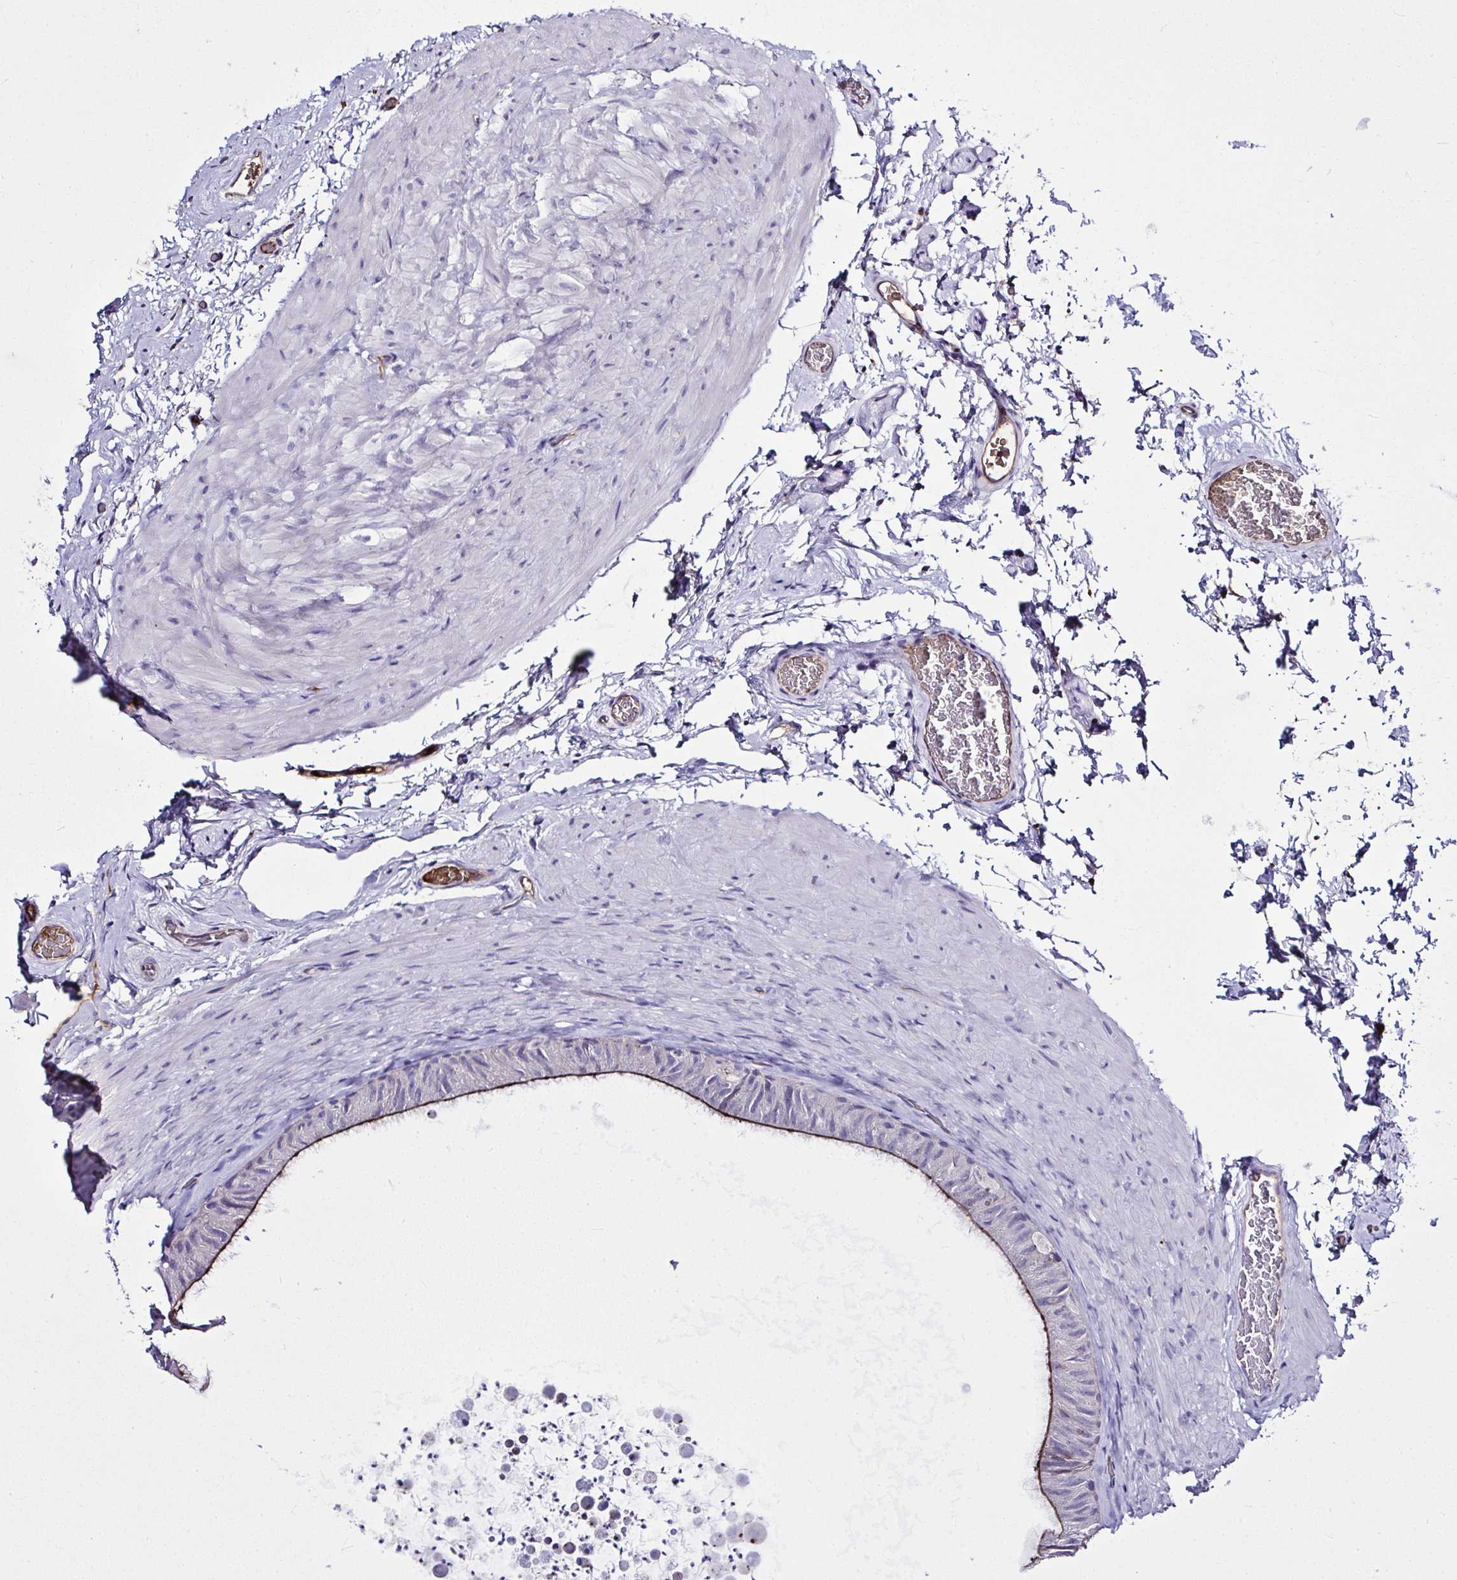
{"staining": {"intensity": "strong", "quantity": "25%-75%", "location": "cytoplasmic/membranous"}, "tissue": "epididymis", "cell_type": "Glandular cells", "image_type": "normal", "snomed": [{"axis": "morphology", "description": "Normal tissue, NOS"}, {"axis": "topography", "description": "Epididymis, spermatic cord, NOS"}, {"axis": "topography", "description": "Epididymis"}], "caption": "Protein expression analysis of unremarkable human epididymis reveals strong cytoplasmic/membranous staining in about 25%-75% of glandular cells.", "gene": "ZNF813", "patient": {"sex": "male", "age": 31}}